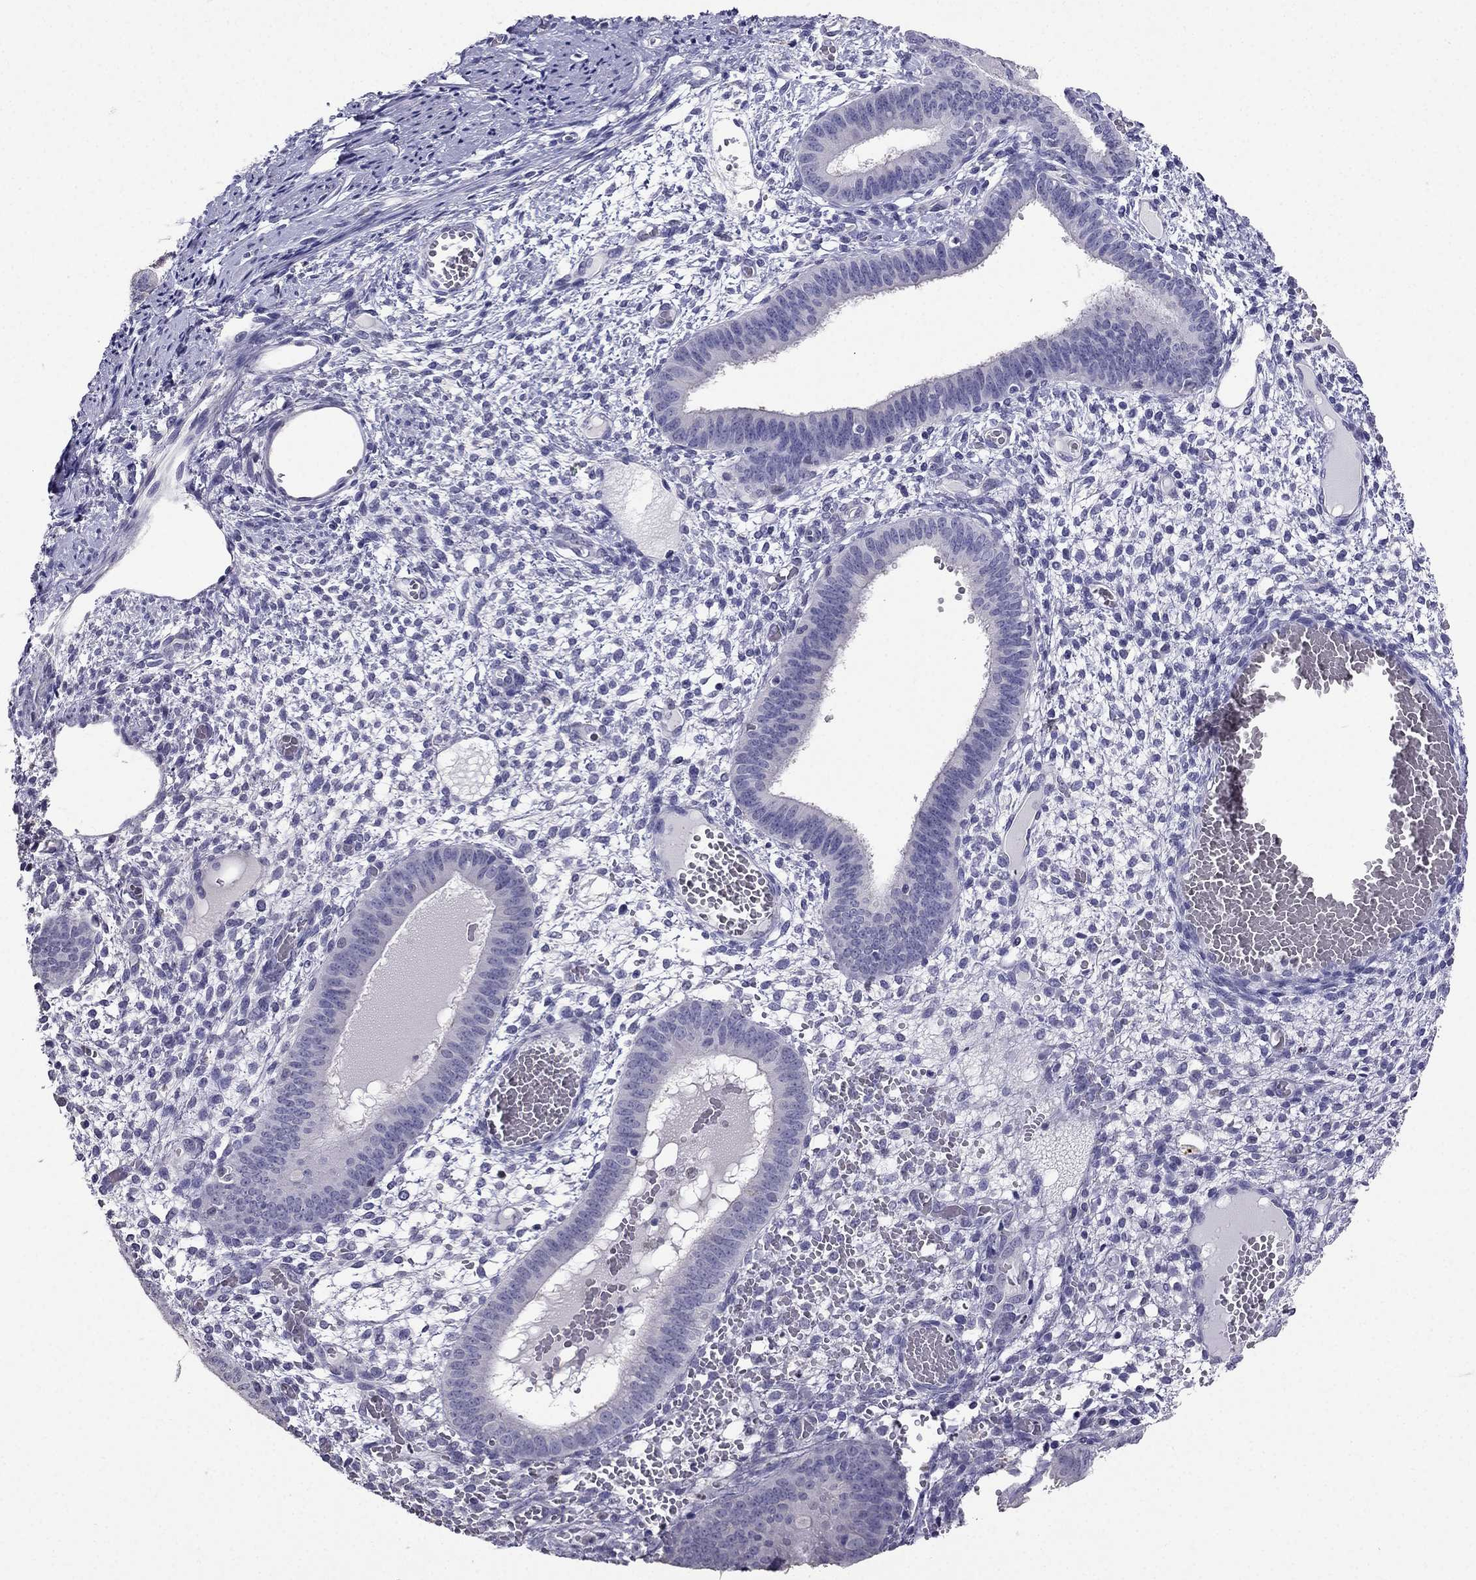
{"staining": {"intensity": "negative", "quantity": "none", "location": "none"}, "tissue": "endometrium", "cell_type": "Cells in endometrial stroma", "image_type": "normal", "snomed": [{"axis": "morphology", "description": "Normal tissue, NOS"}, {"axis": "topography", "description": "Endometrium"}], "caption": "An immunohistochemistry histopathology image of unremarkable endometrium is shown. There is no staining in cells in endometrial stroma of endometrium.", "gene": "ARID3A", "patient": {"sex": "female", "age": 42}}